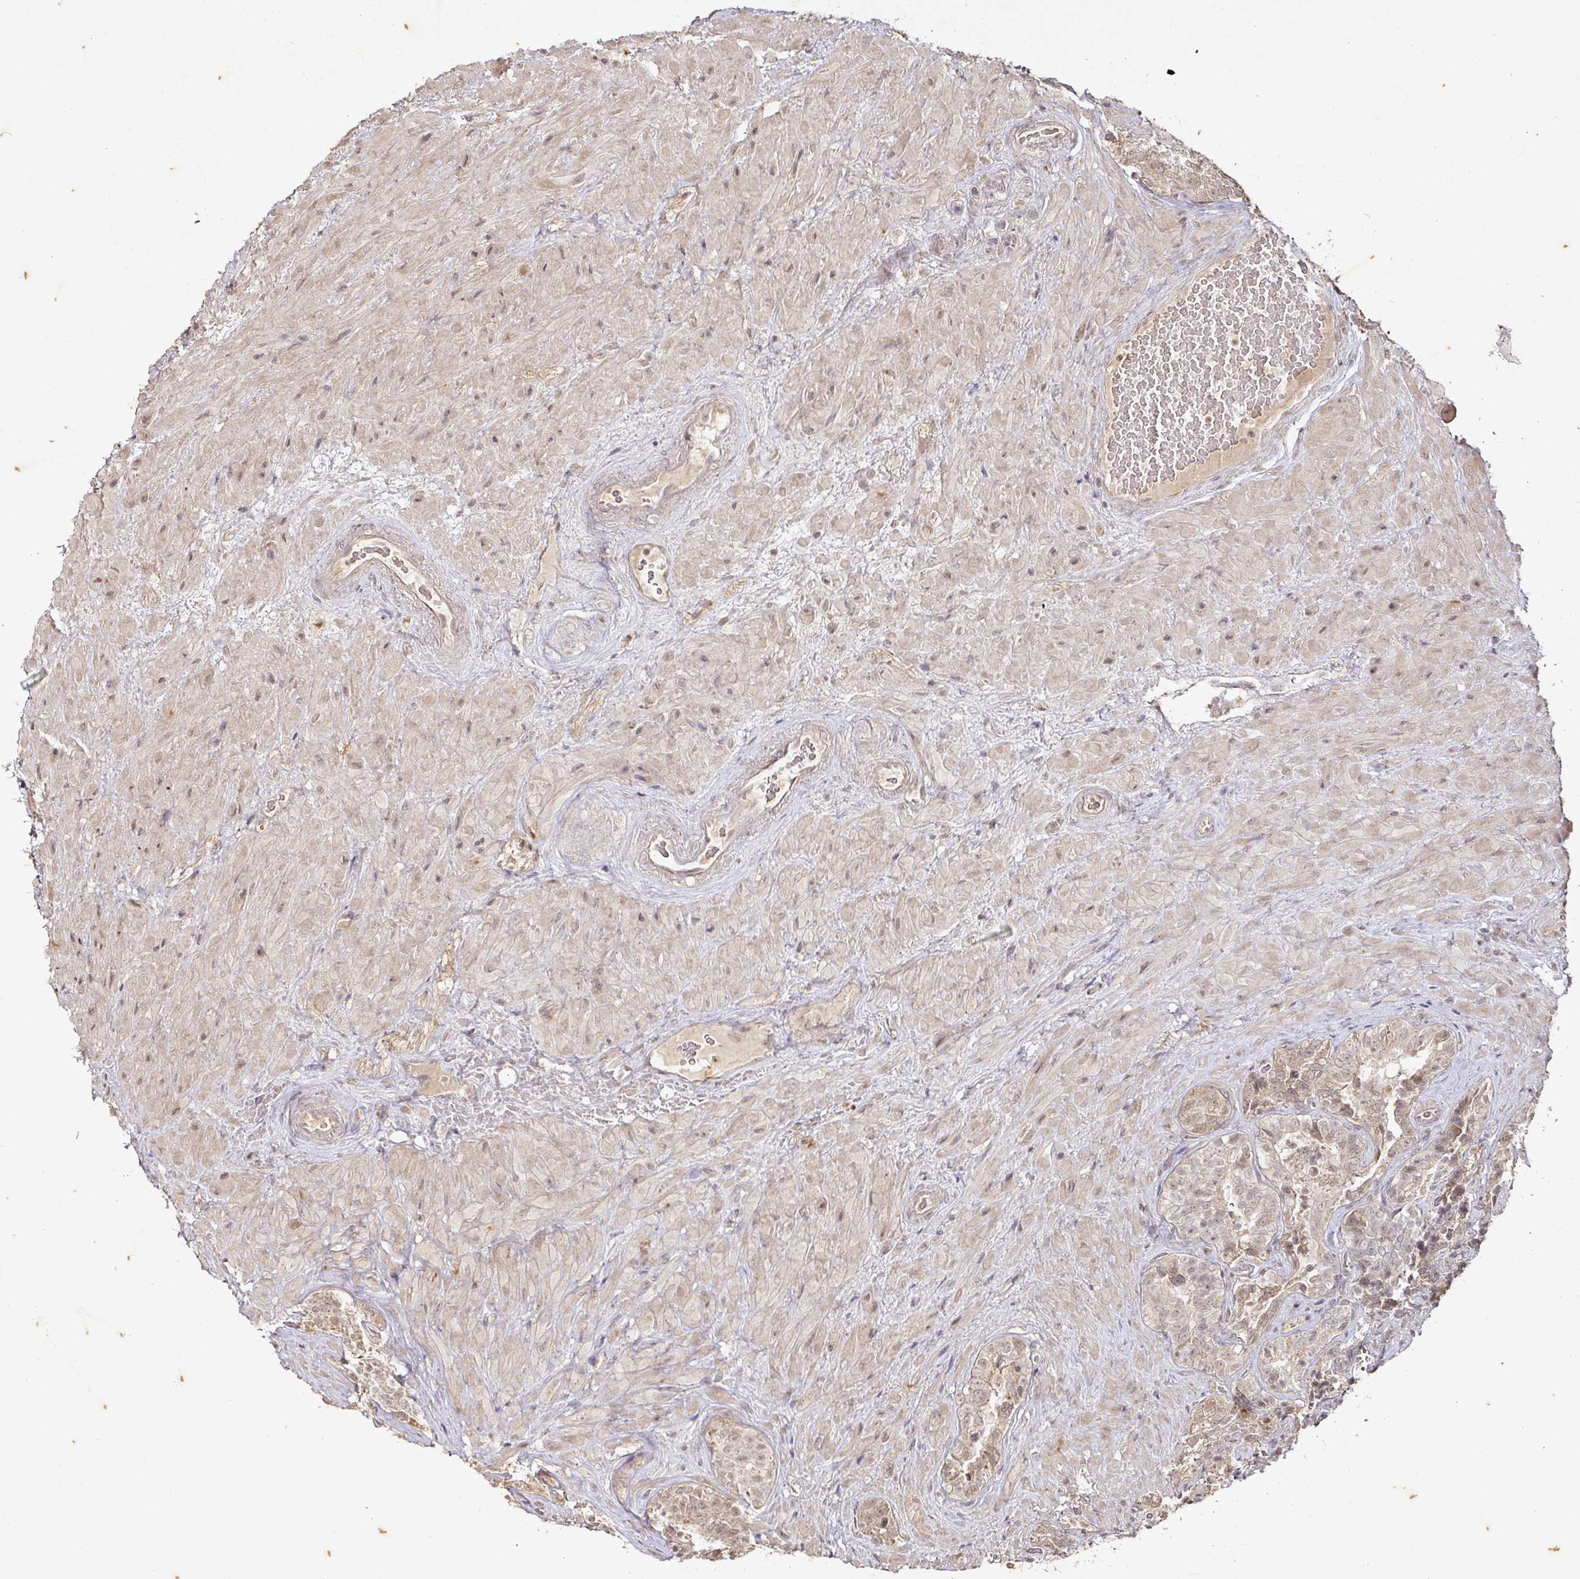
{"staining": {"intensity": "weak", "quantity": "25%-75%", "location": "cytoplasmic/membranous"}, "tissue": "seminal vesicle", "cell_type": "Glandular cells", "image_type": "normal", "snomed": [{"axis": "morphology", "description": "Normal tissue, NOS"}, {"axis": "topography", "description": "Seminal veicle"}, {"axis": "topography", "description": "Peripheral nerve tissue"}], "caption": "Immunohistochemistry (IHC) micrograph of normal seminal vesicle: human seminal vesicle stained using immunohistochemistry (IHC) reveals low levels of weak protein expression localized specifically in the cytoplasmic/membranous of glandular cells, appearing as a cytoplasmic/membranous brown color.", "gene": "CAPN5", "patient": {"sex": "male", "age": 67}}